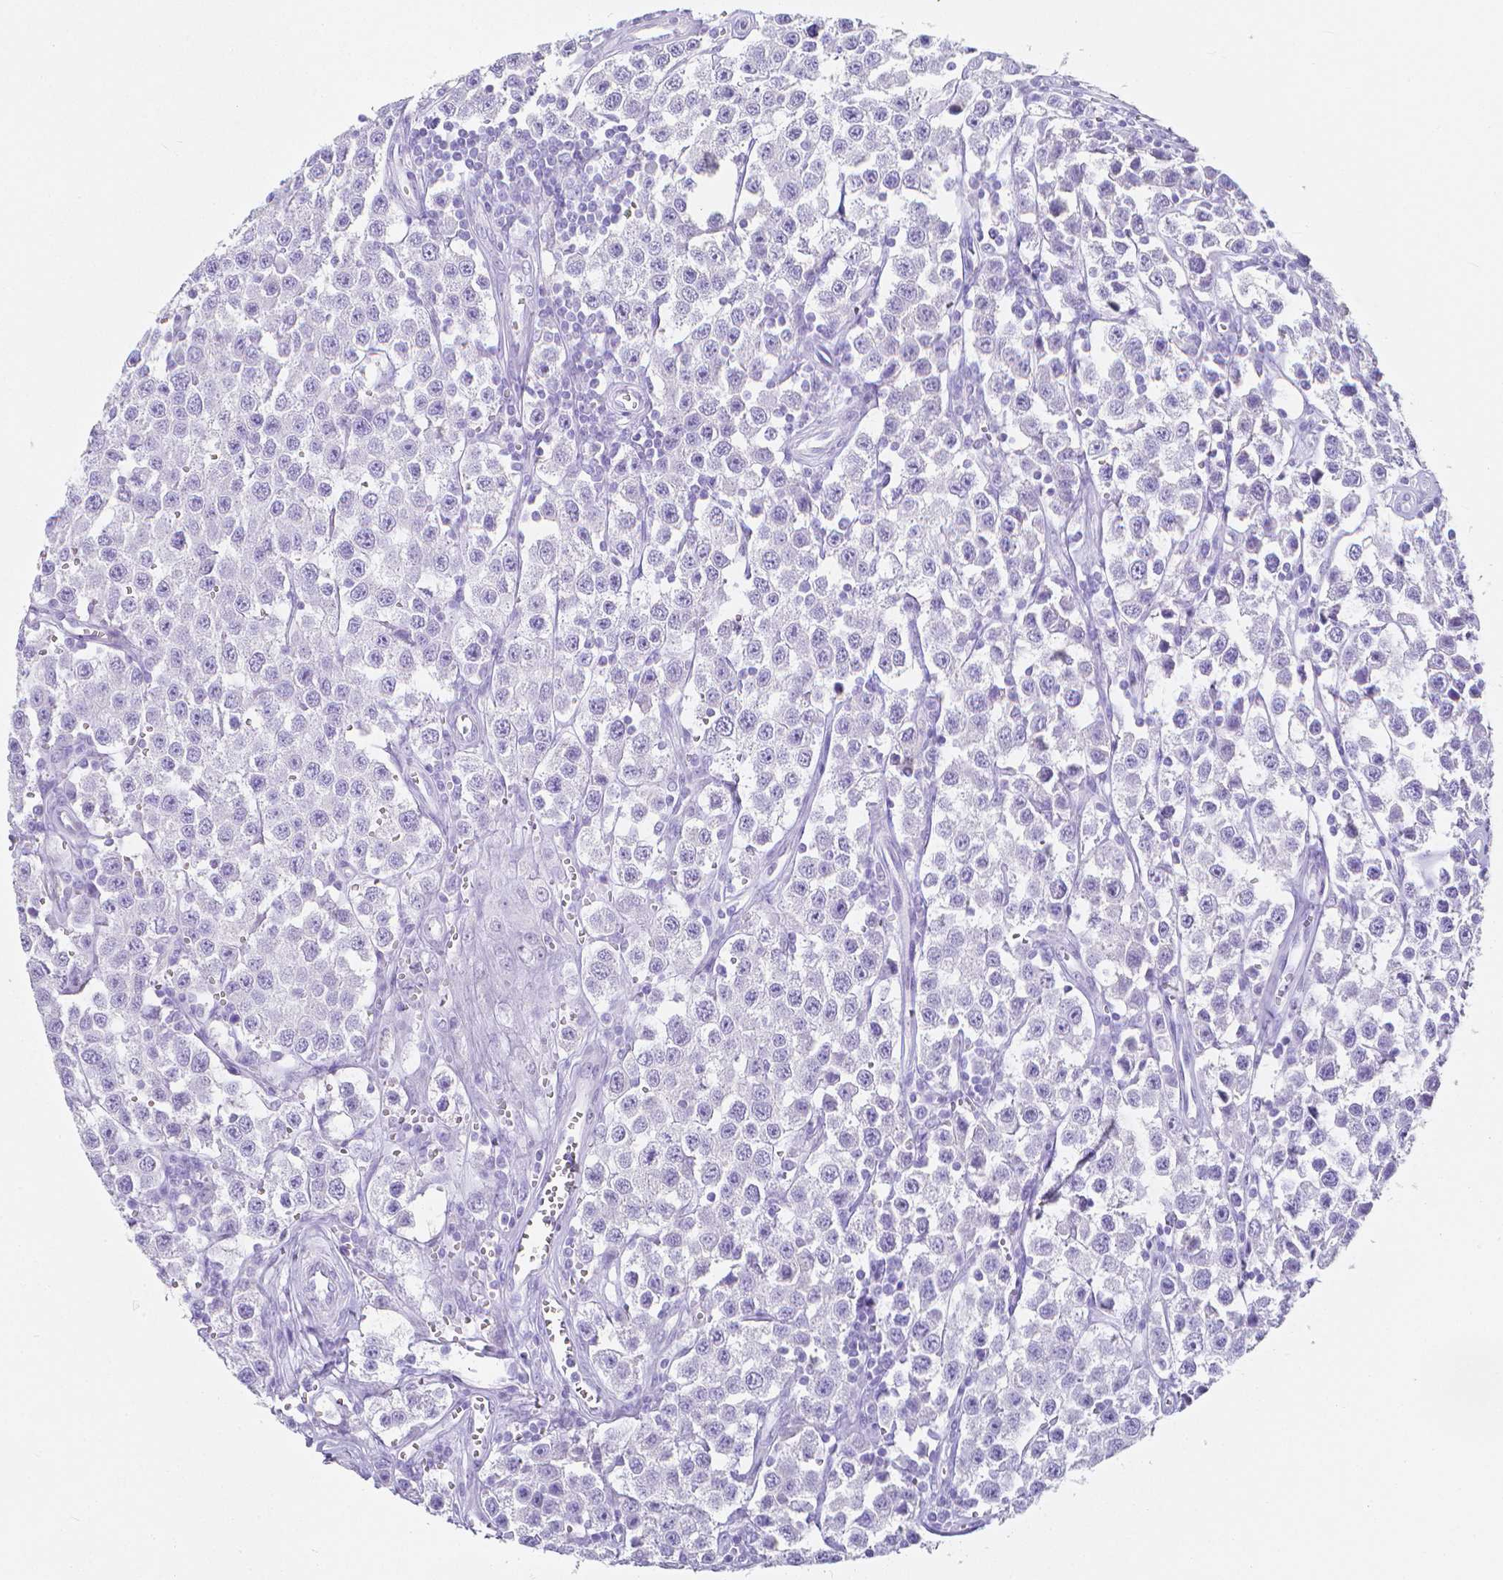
{"staining": {"intensity": "negative", "quantity": "none", "location": "none"}, "tissue": "testis cancer", "cell_type": "Tumor cells", "image_type": "cancer", "snomed": [{"axis": "morphology", "description": "Seminoma, NOS"}, {"axis": "topography", "description": "Testis"}], "caption": "This micrograph is of seminoma (testis) stained with immunohistochemistry to label a protein in brown with the nuclei are counter-stained blue. There is no positivity in tumor cells.", "gene": "LGALS4", "patient": {"sex": "male", "age": 34}}